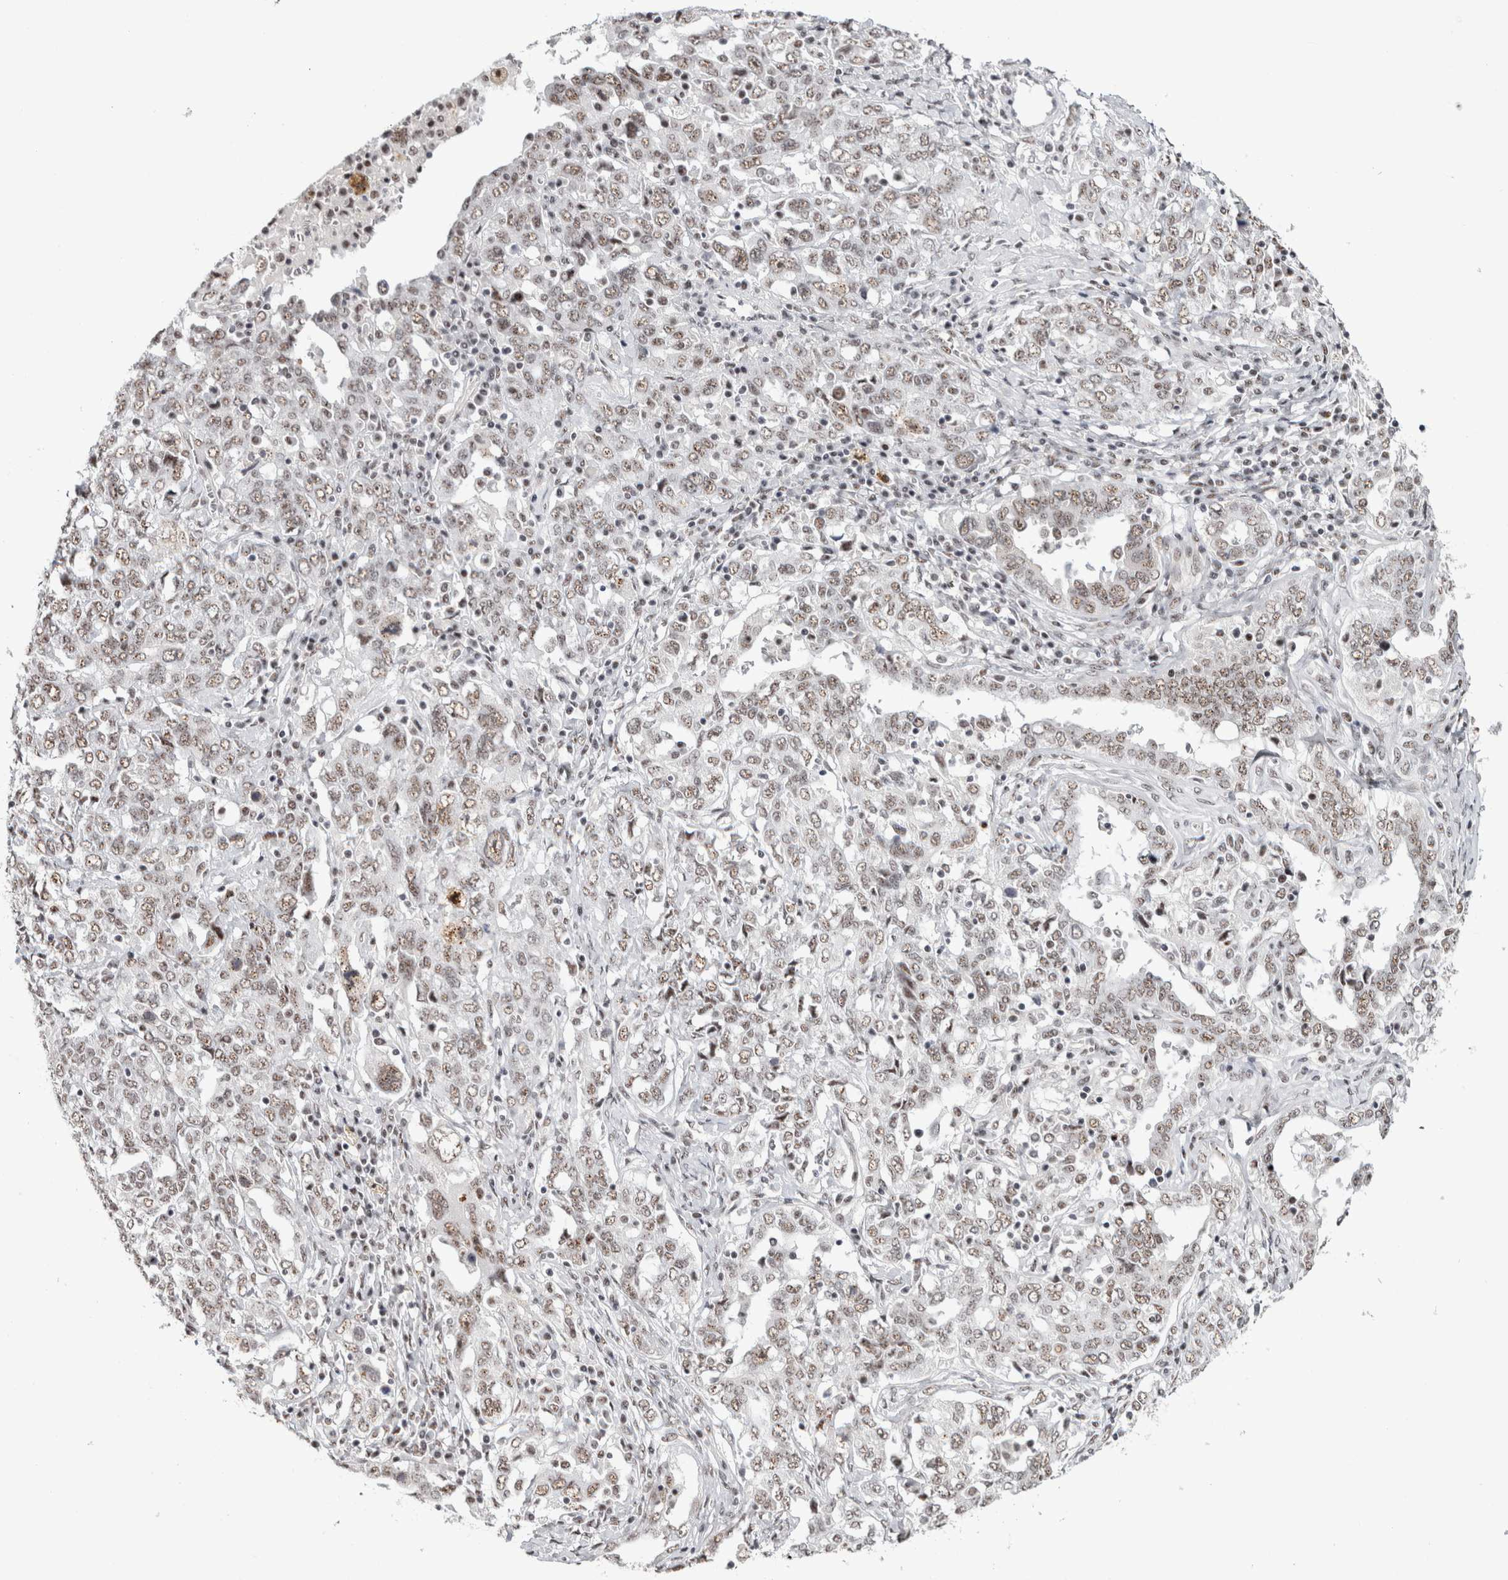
{"staining": {"intensity": "weak", "quantity": ">75%", "location": "nuclear"}, "tissue": "ovarian cancer", "cell_type": "Tumor cells", "image_type": "cancer", "snomed": [{"axis": "morphology", "description": "Carcinoma, endometroid"}, {"axis": "topography", "description": "Ovary"}], "caption": "Immunohistochemistry histopathology image of ovarian cancer stained for a protein (brown), which shows low levels of weak nuclear positivity in about >75% of tumor cells.", "gene": "MKNK1", "patient": {"sex": "female", "age": 62}}